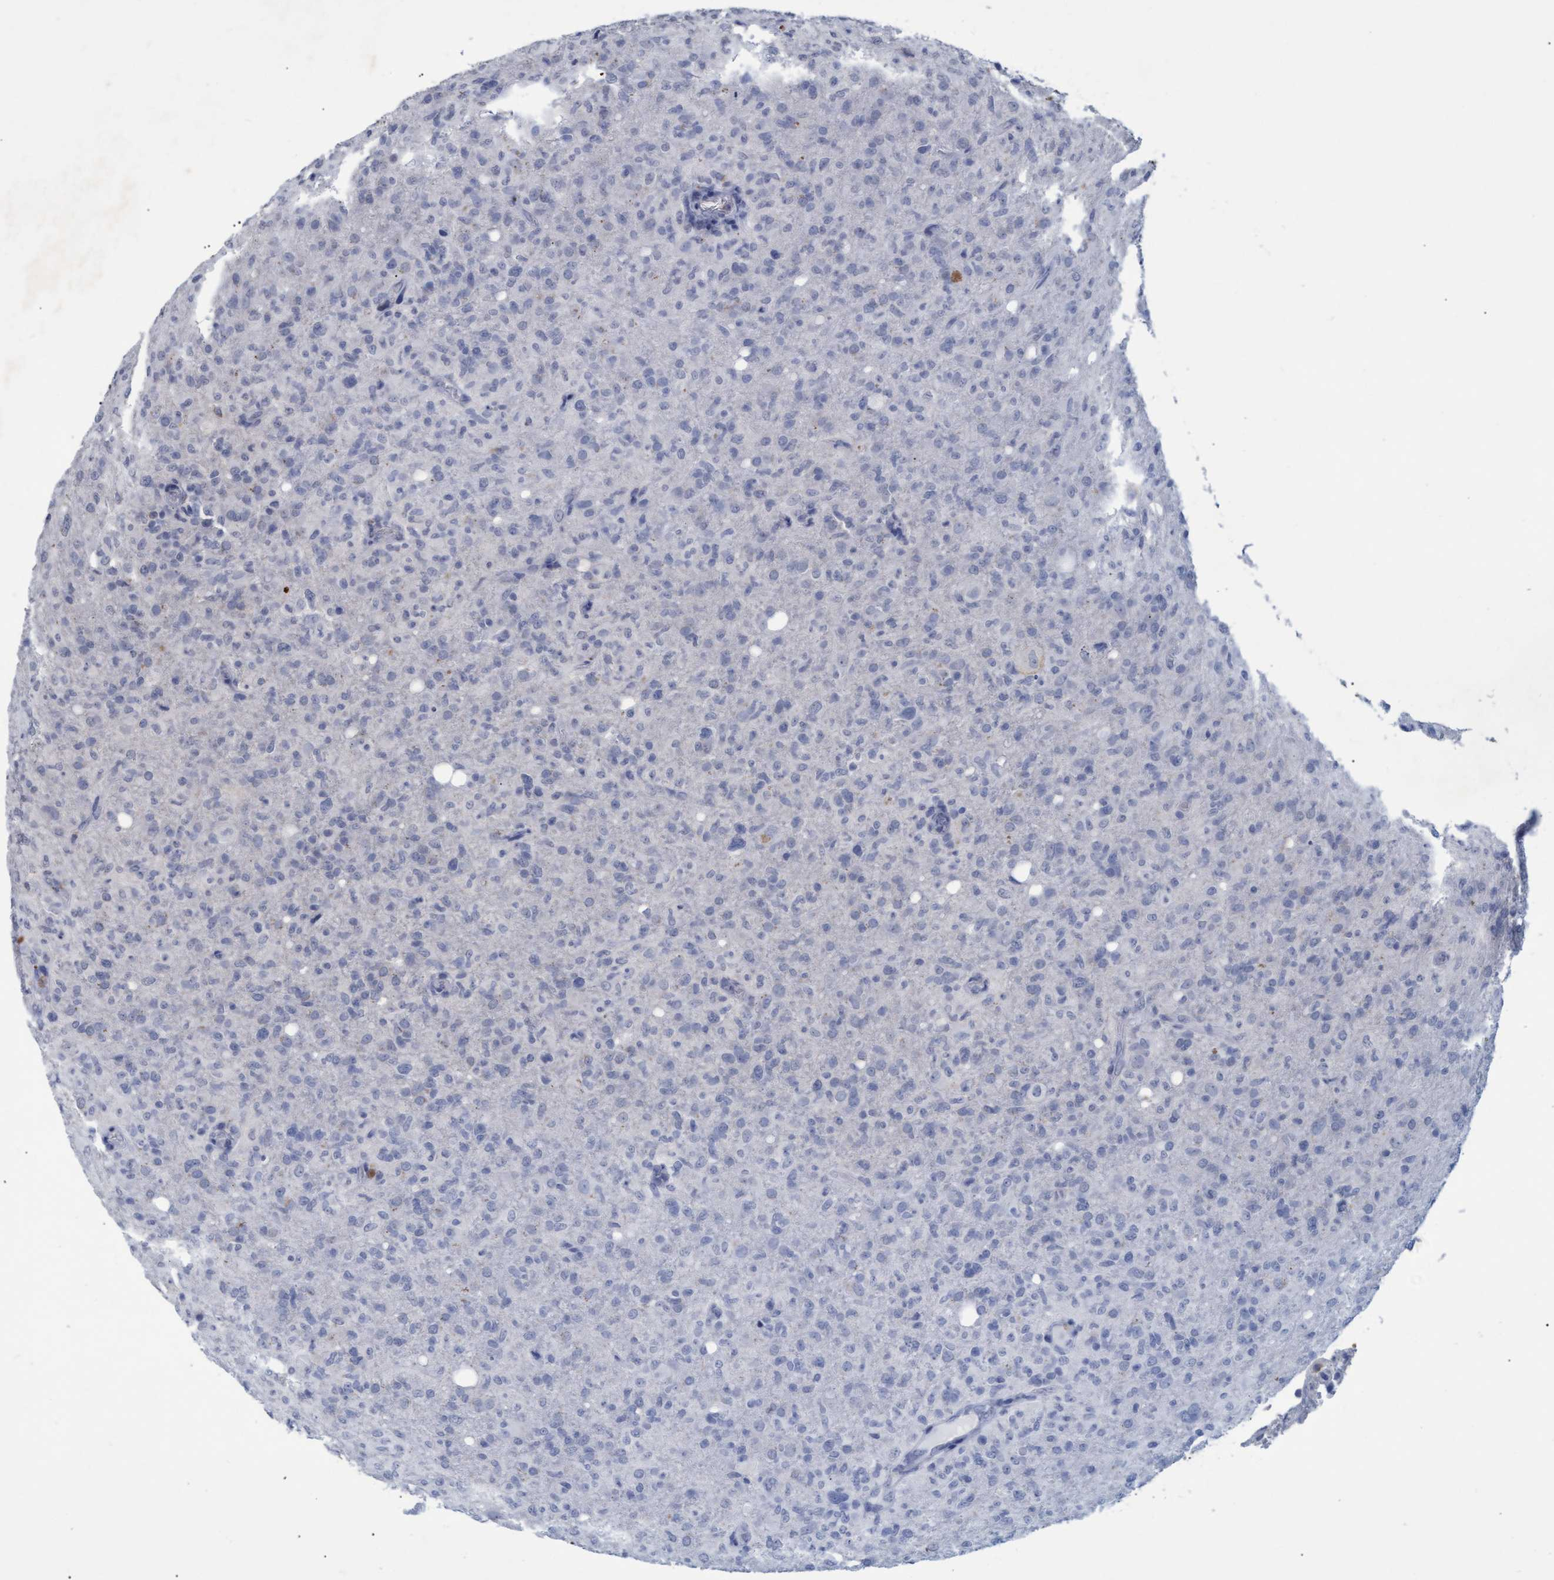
{"staining": {"intensity": "negative", "quantity": "none", "location": "none"}, "tissue": "glioma", "cell_type": "Tumor cells", "image_type": "cancer", "snomed": [{"axis": "morphology", "description": "Glioma, malignant, High grade"}, {"axis": "topography", "description": "Brain"}], "caption": "A high-resolution micrograph shows immunohistochemistry (IHC) staining of glioma, which displays no significant staining in tumor cells.", "gene": "GALC", "patient": {"sex": "female", "age": 57}}